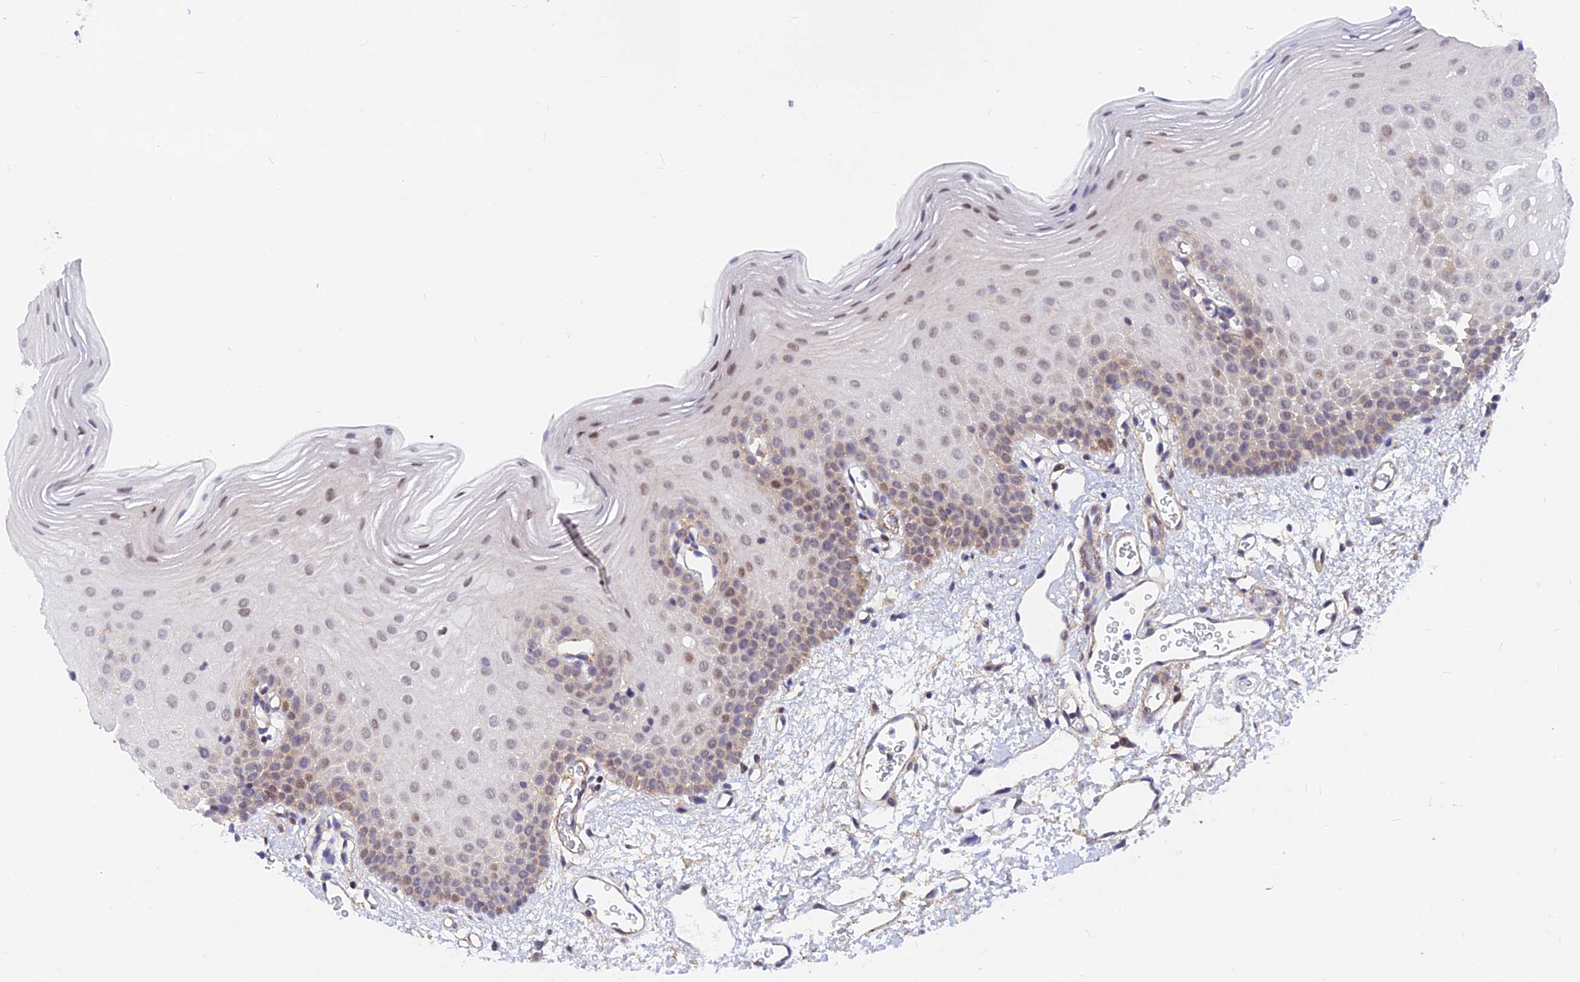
{"staining": {"intensity": "weak", "quantity": "25%-75%", "location": "nuclear"}, "tissue": "oral mucosa", "cell_type": "Squamous epithelial cells", "image_type": "normal", "snomed": [{"axis": "morphology", "description": "Normal tissue, NOS"}, {"axis": "topography", "description": "Oral tissue"}], "caption": "Oral mucosa stained with DAB (3,3'-diaminobenzidine) immunohistochemistry exhibits low levels of weak nuclear expression in approximately 25%-75% of squamous epithelial cells.", "gene": "VSTM2L", "patient": {"sex": "female", "age": 70}}